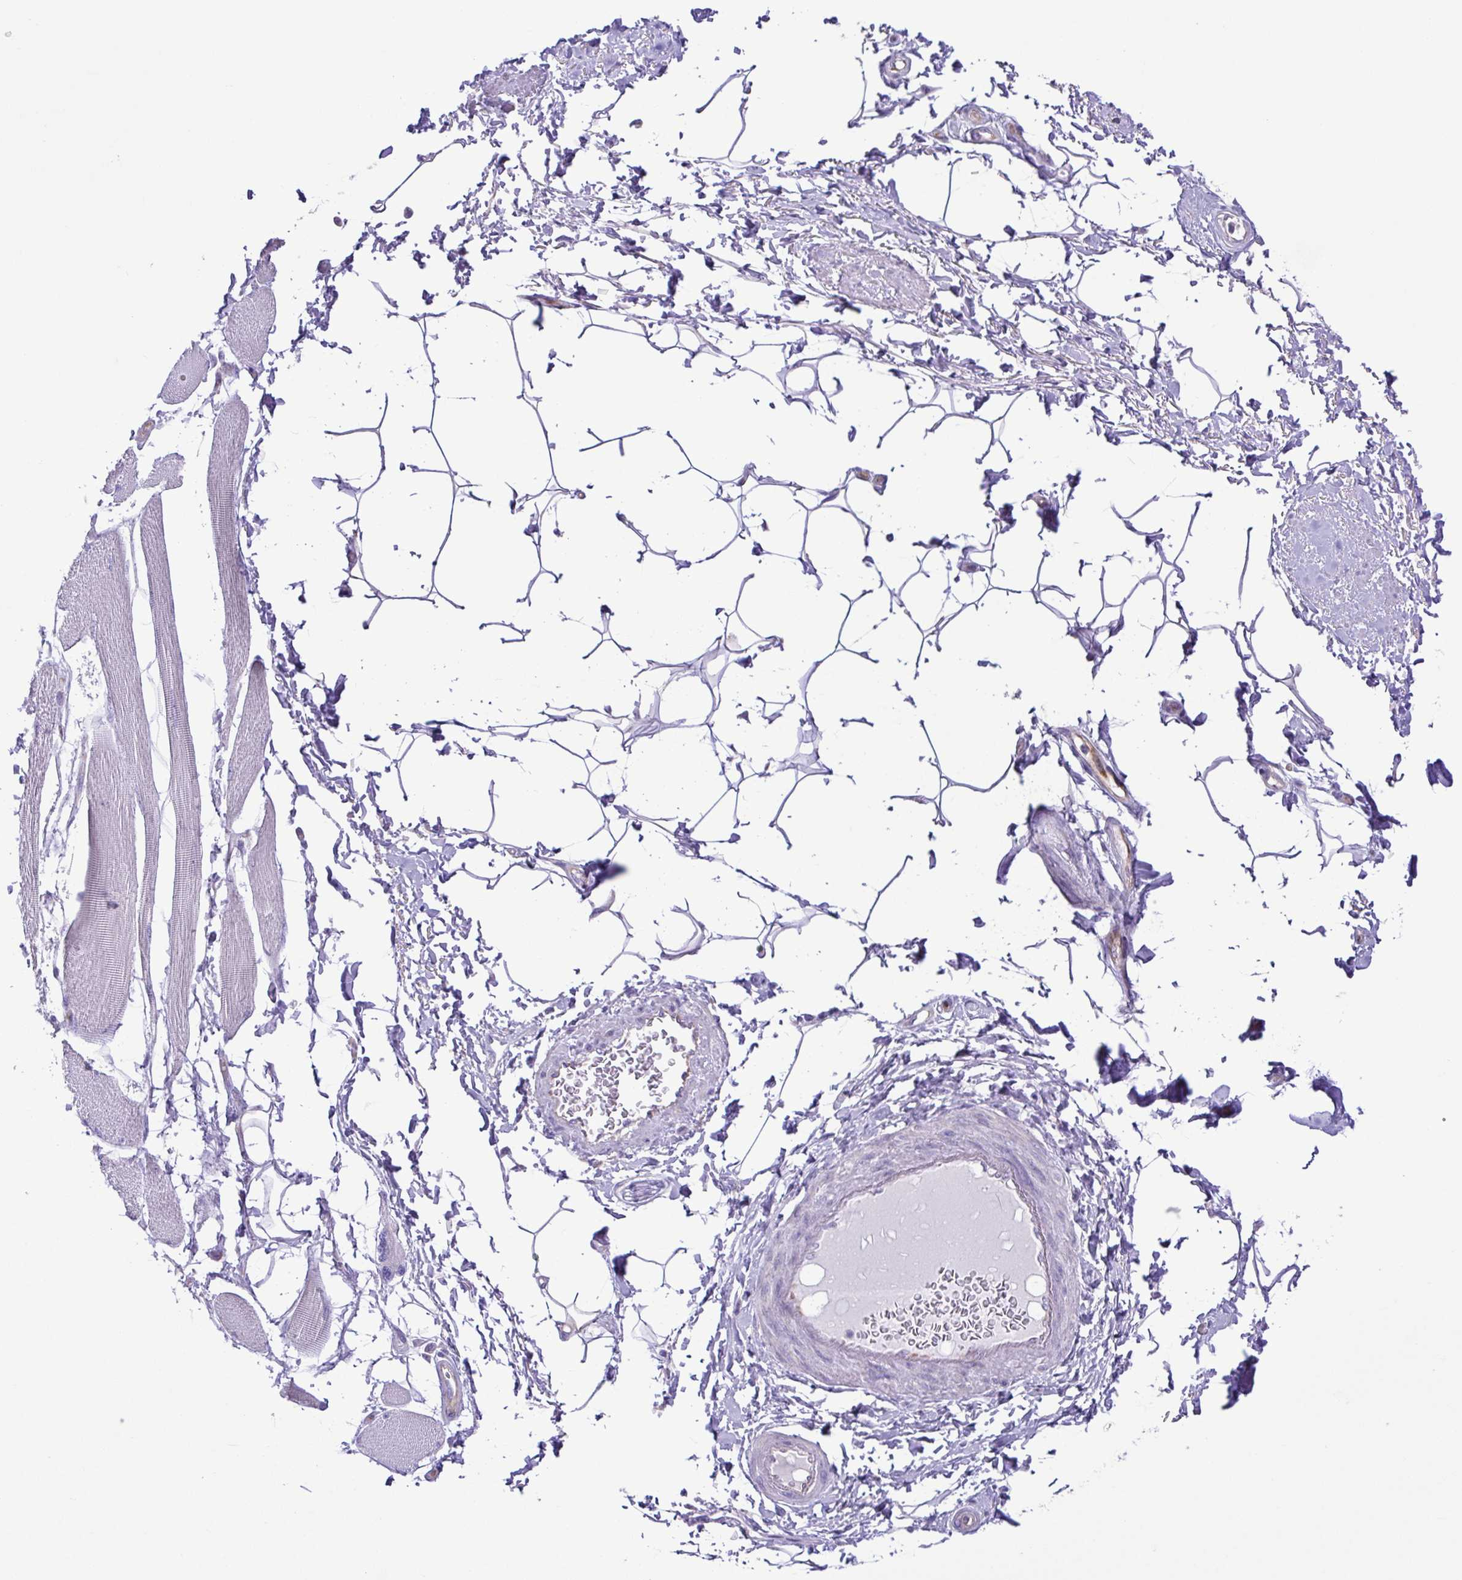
{"staining": {"intensity": "negative", "quantity": "none", "location": "none"}, "tissue": "adipose tissue", "cell_type": "Adipocytes", "image_type": "normal", "snomed": [{"axis": "morphology", "description": "Normal tissue, NOS"}, {"axis": "topography", "description": "Peripheral nerve tissue"}], "caption": "Protein analysis of normal adipose tissue shows no significant positivity in adipocytes. Nuclei are stained in blue.", "gene": "FLT1", "patient": {"sex": "male", "age": 51}}